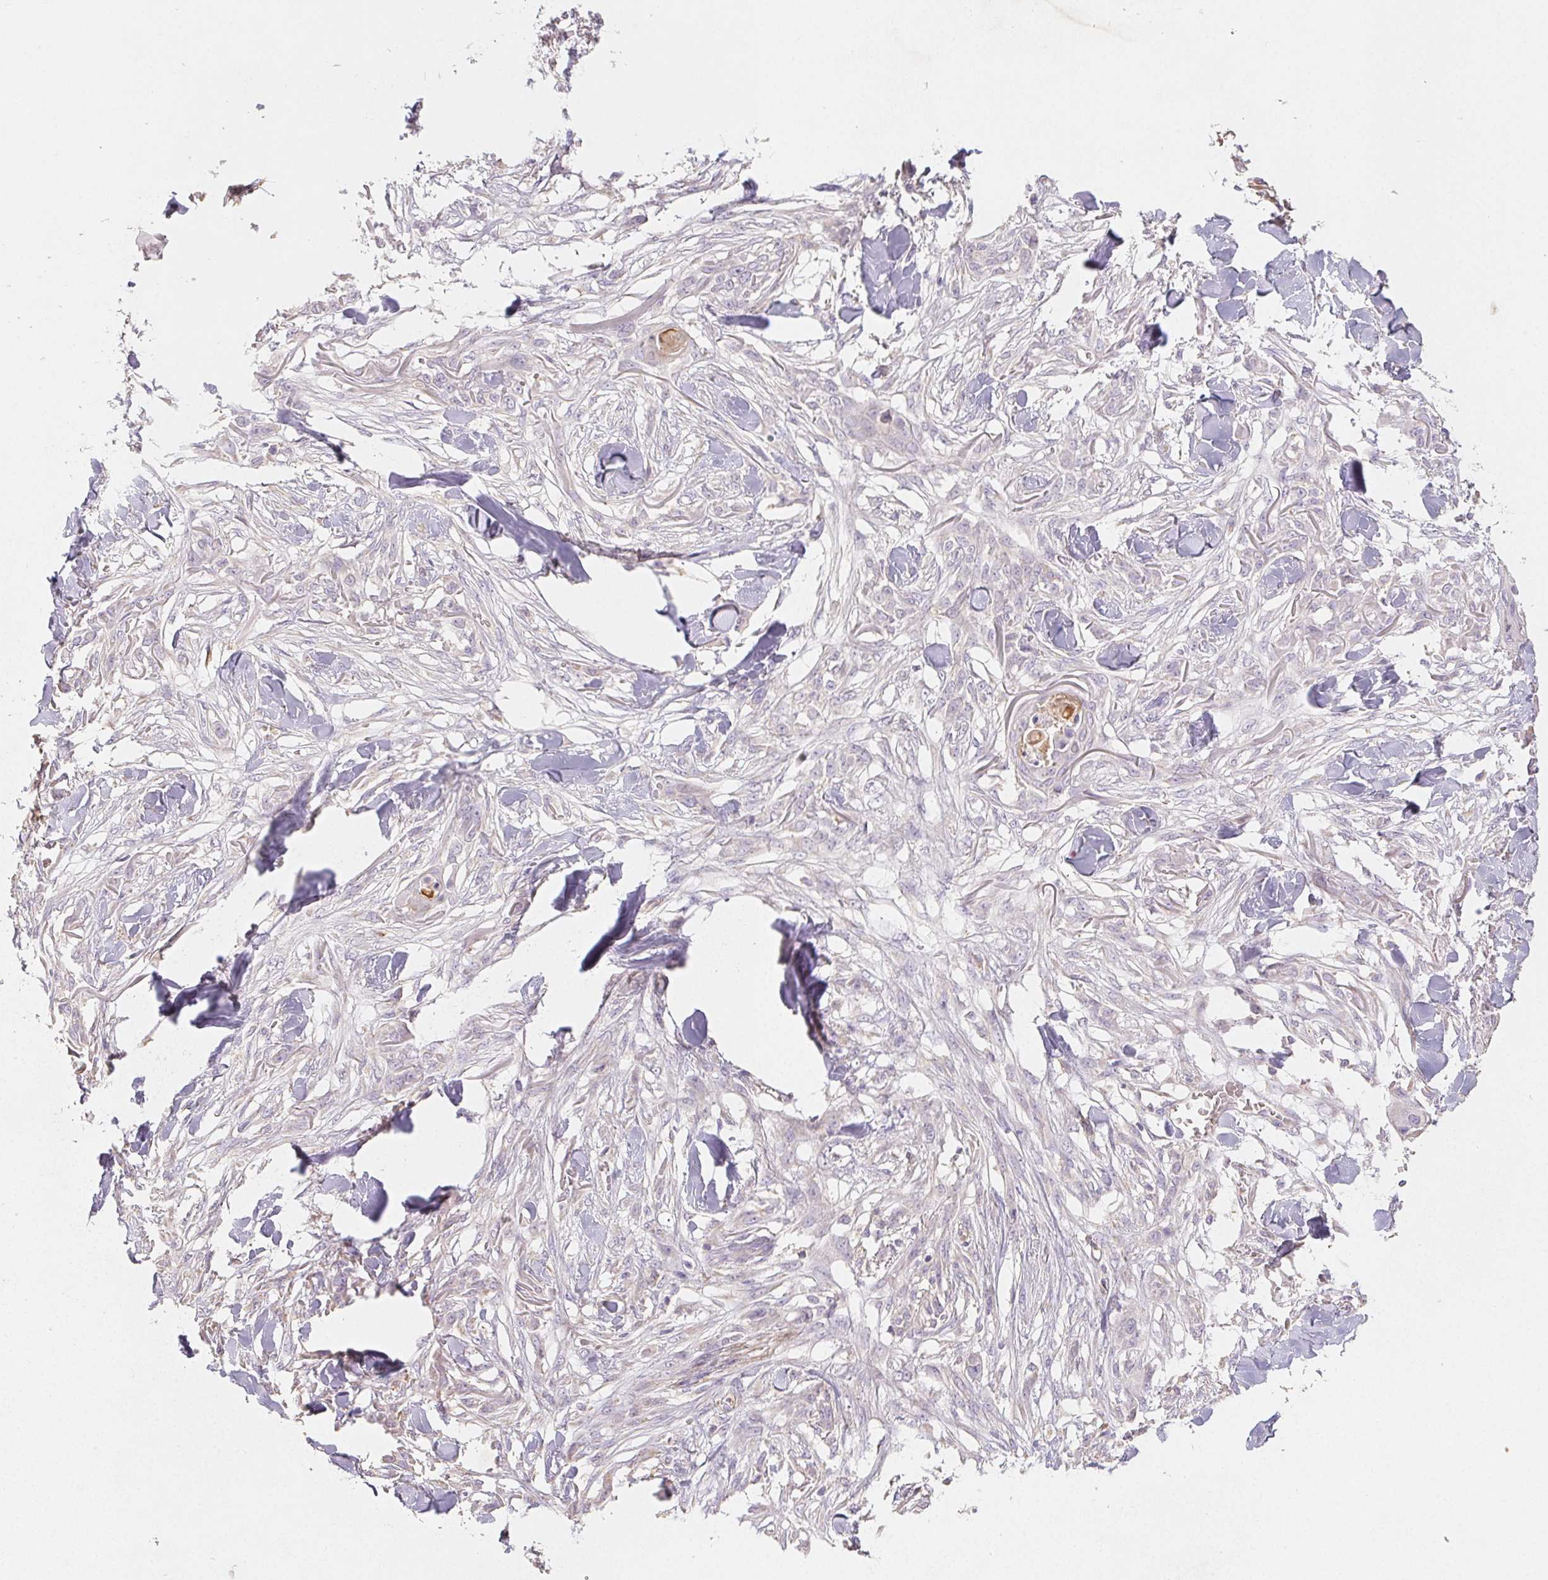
{"staining": {"intensity": "negative", "quantity": "none", "location": "none"}, "tissue": "skin cancer", "cell_type": "Tumor cells", "image_type": "cancer", "snomed": [{"axis": "morphology", "description": "Squamous cell carcinoma, NOS"}, {"axis": "topography", "description": "Skin"}], "caption": "This is an immunohistochemistry (IHC) micrograph of squamous cell carcinoma (skin). There is no staining in tumor cells.", "gene": "ACVR1B", "patient": {"sex": "female", "age": 59}}